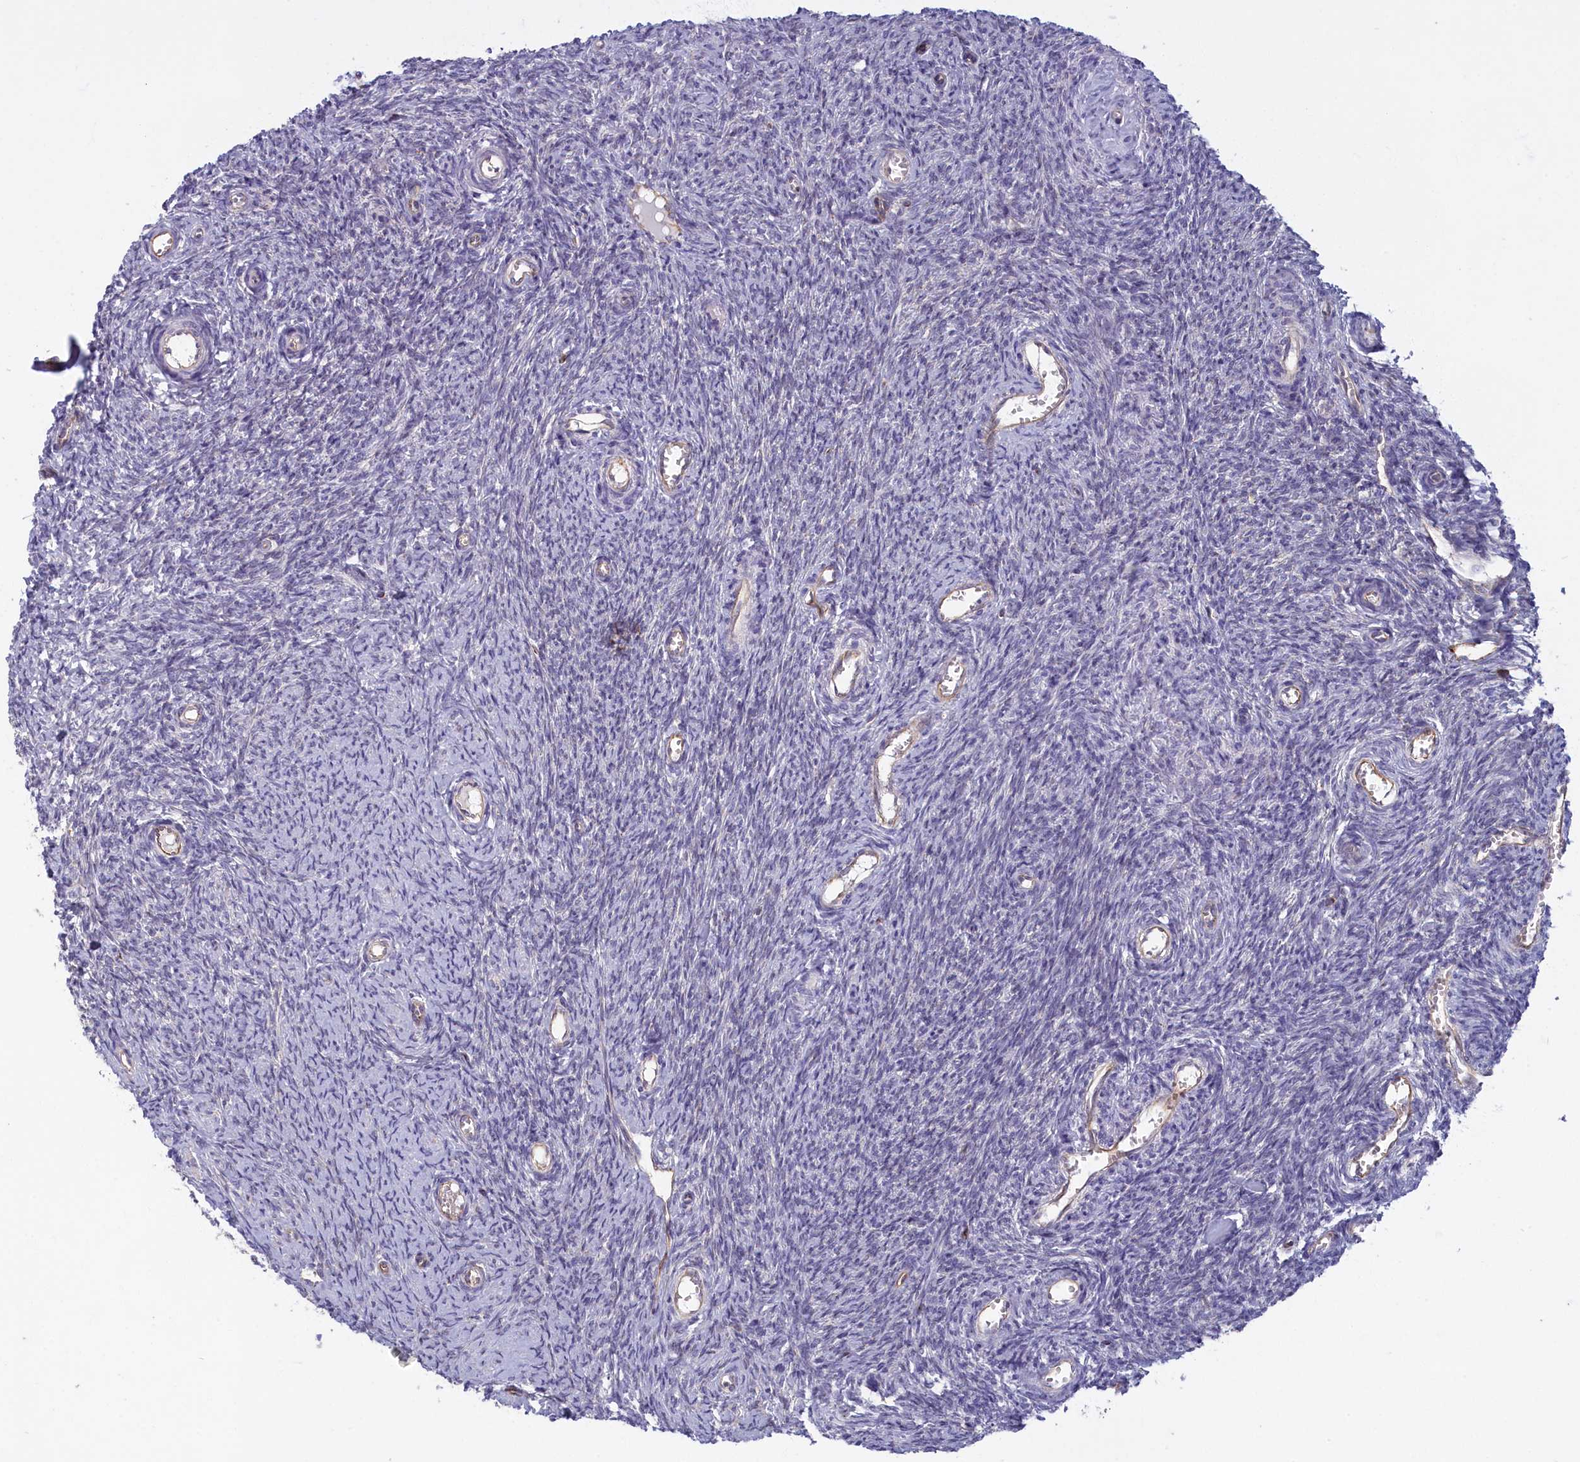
{"staining": {"intensity": "moderate", "quantity": ">75%", "location": "cytoplasmic/membranous"}, "tissue": "ovary", "cell_type": "Follicle cells", "image_type": "normal", "snomed": [{"axis": "morphology", "description": "Normal tissue, NOS"}, {"axis": "topography", "description": "Ovary"}], "caption": "Ovary stained for a protein (brown) shows moderate cytoplasmic/membranous positive staining in about >75% of follicle cells.", "gene": "NOL10", "patient": {"sex": "female", "age": 44}}